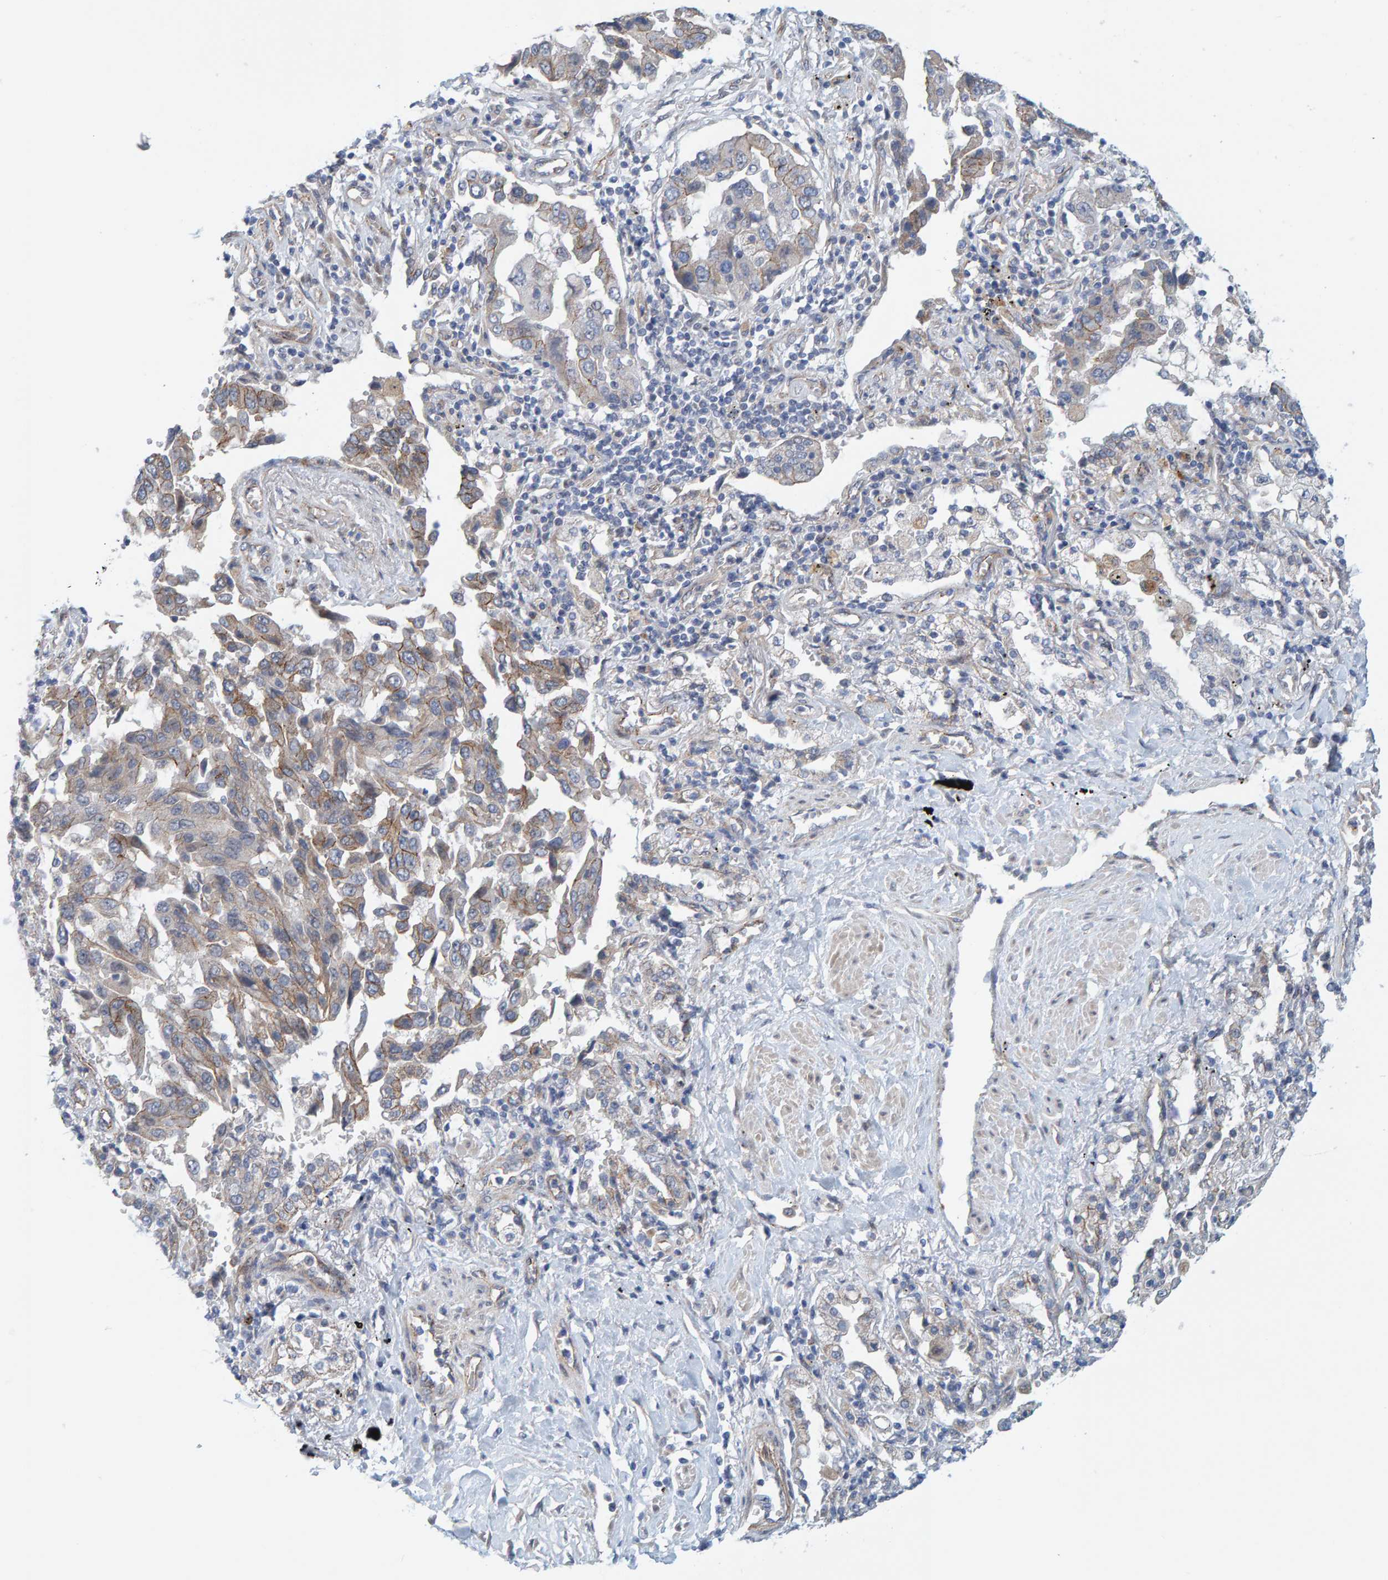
{"staining": {"intensity": "weak", "quantity": "<25%", "location": "cytoplasmic/membranous"}, "tissue": "lung cancer", "cell_type": "Tumor cells", "image_type": "cancer", "snomed": [{"axis": "morphology", "description": "Adenocarcinoma, NOS"}, {"axis": "topography", "description": "Lung"}], "caption": "Tumor cells are negative for protein expression in human lung adenocarcinoma. The staining was performed using DAB (3,3'-diaminobenzidine) to visualize the protein expression in brown, while the nuclei were stained in blue with hematoxylin (Magnification: 20x).", "gene": "KRBA2", "patient": {"sex": "female", "age": 65}}